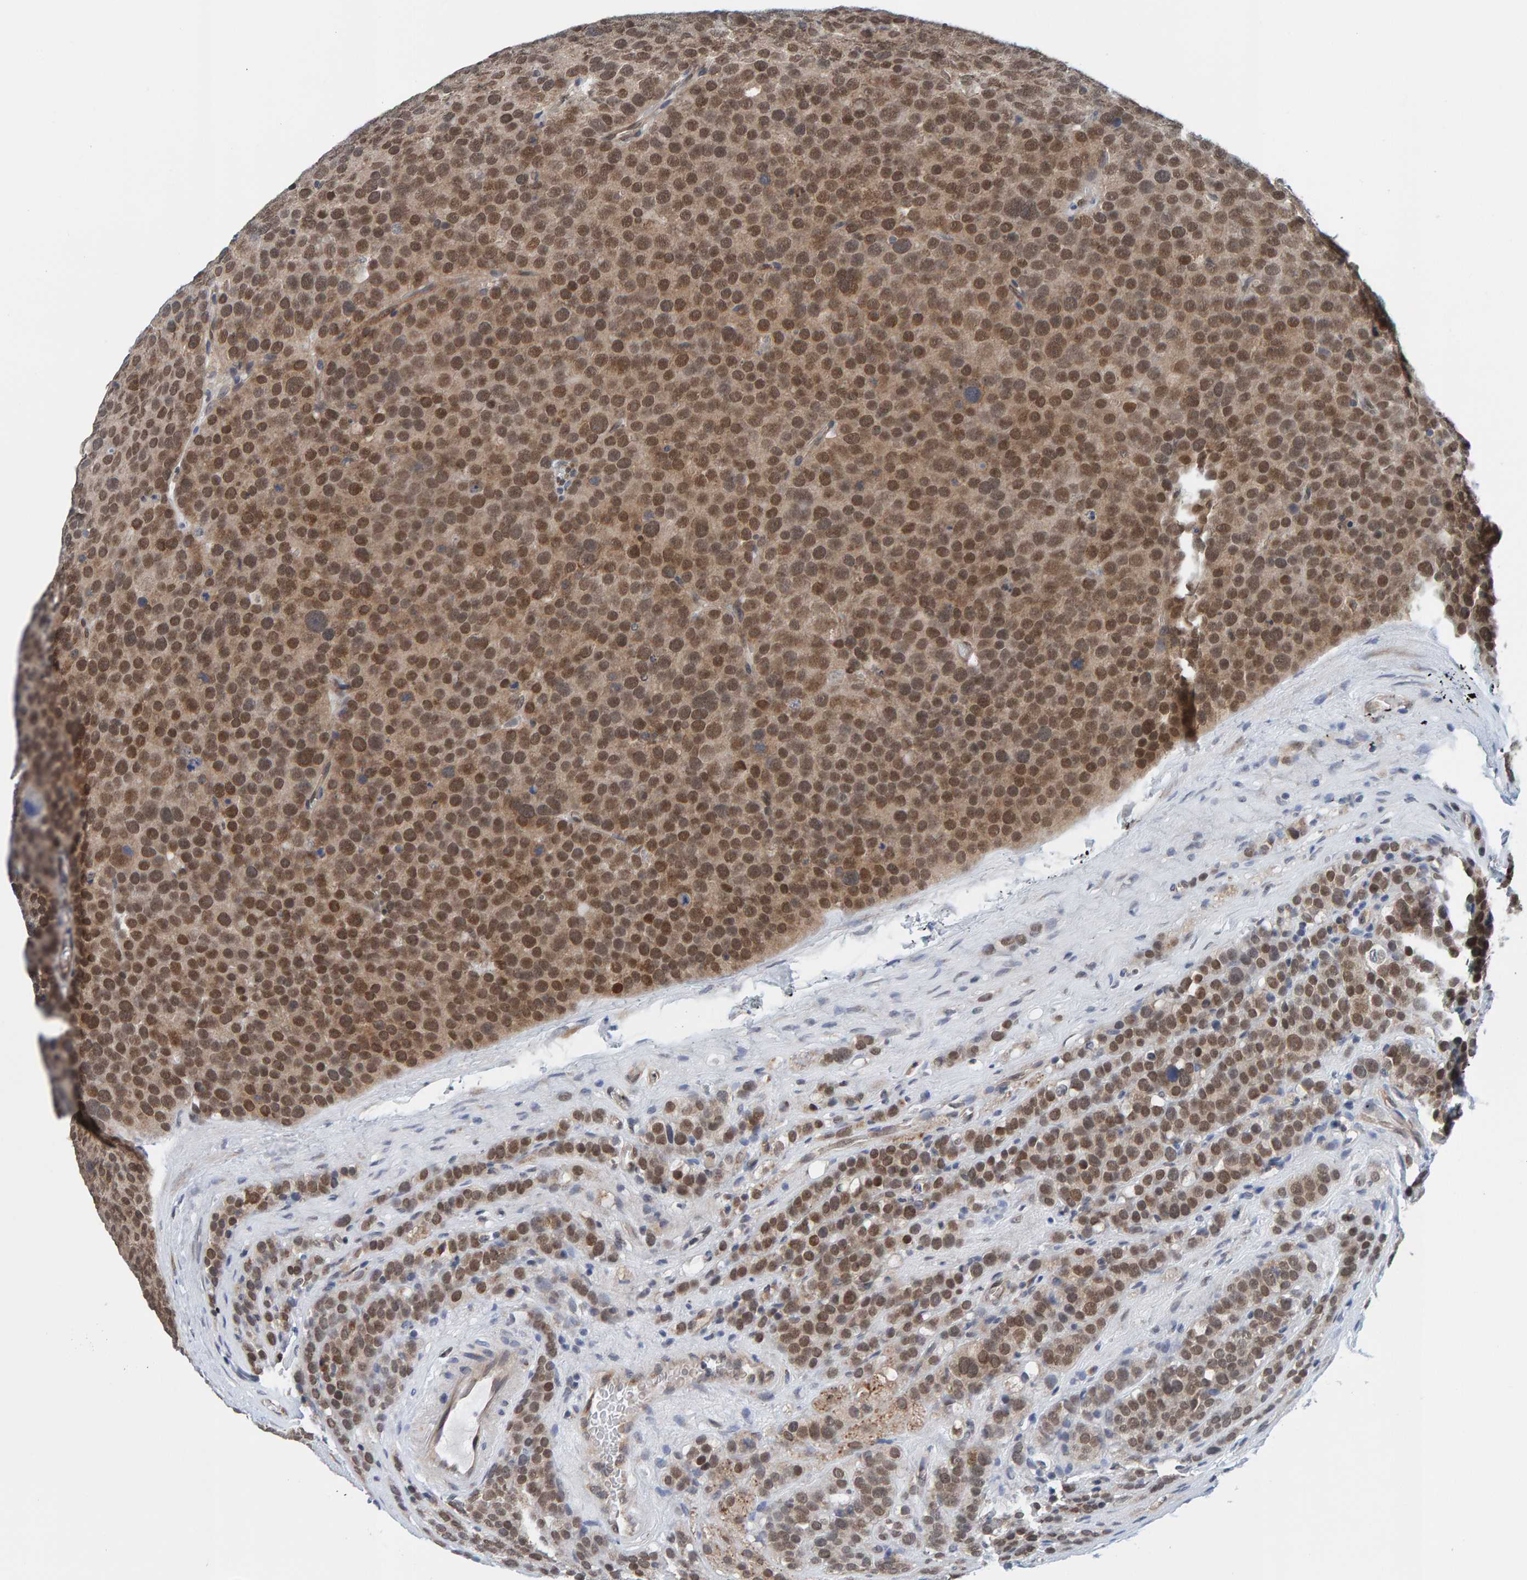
{"staining": {"intensity": "moderate", "quantity": ">75%", "location": "cytoplasmic/membranous,nuclear"}, "tissue": "testis cancer", "cell_type": "Tumor cells", "image_type": "cancer", "snomed": [{"axis": "morphology", "description": "Seminoma, NOS"}, {"axis": "topography", "description": "Testis"}], "caption": "Testis cancer (seminoma) stained for a protein reveals moderate cytoplasmic/membranous and nuclear positivity in tumor cells.", "gene": "SCRN2", "patient": {"sex": "male", "age": 71}}